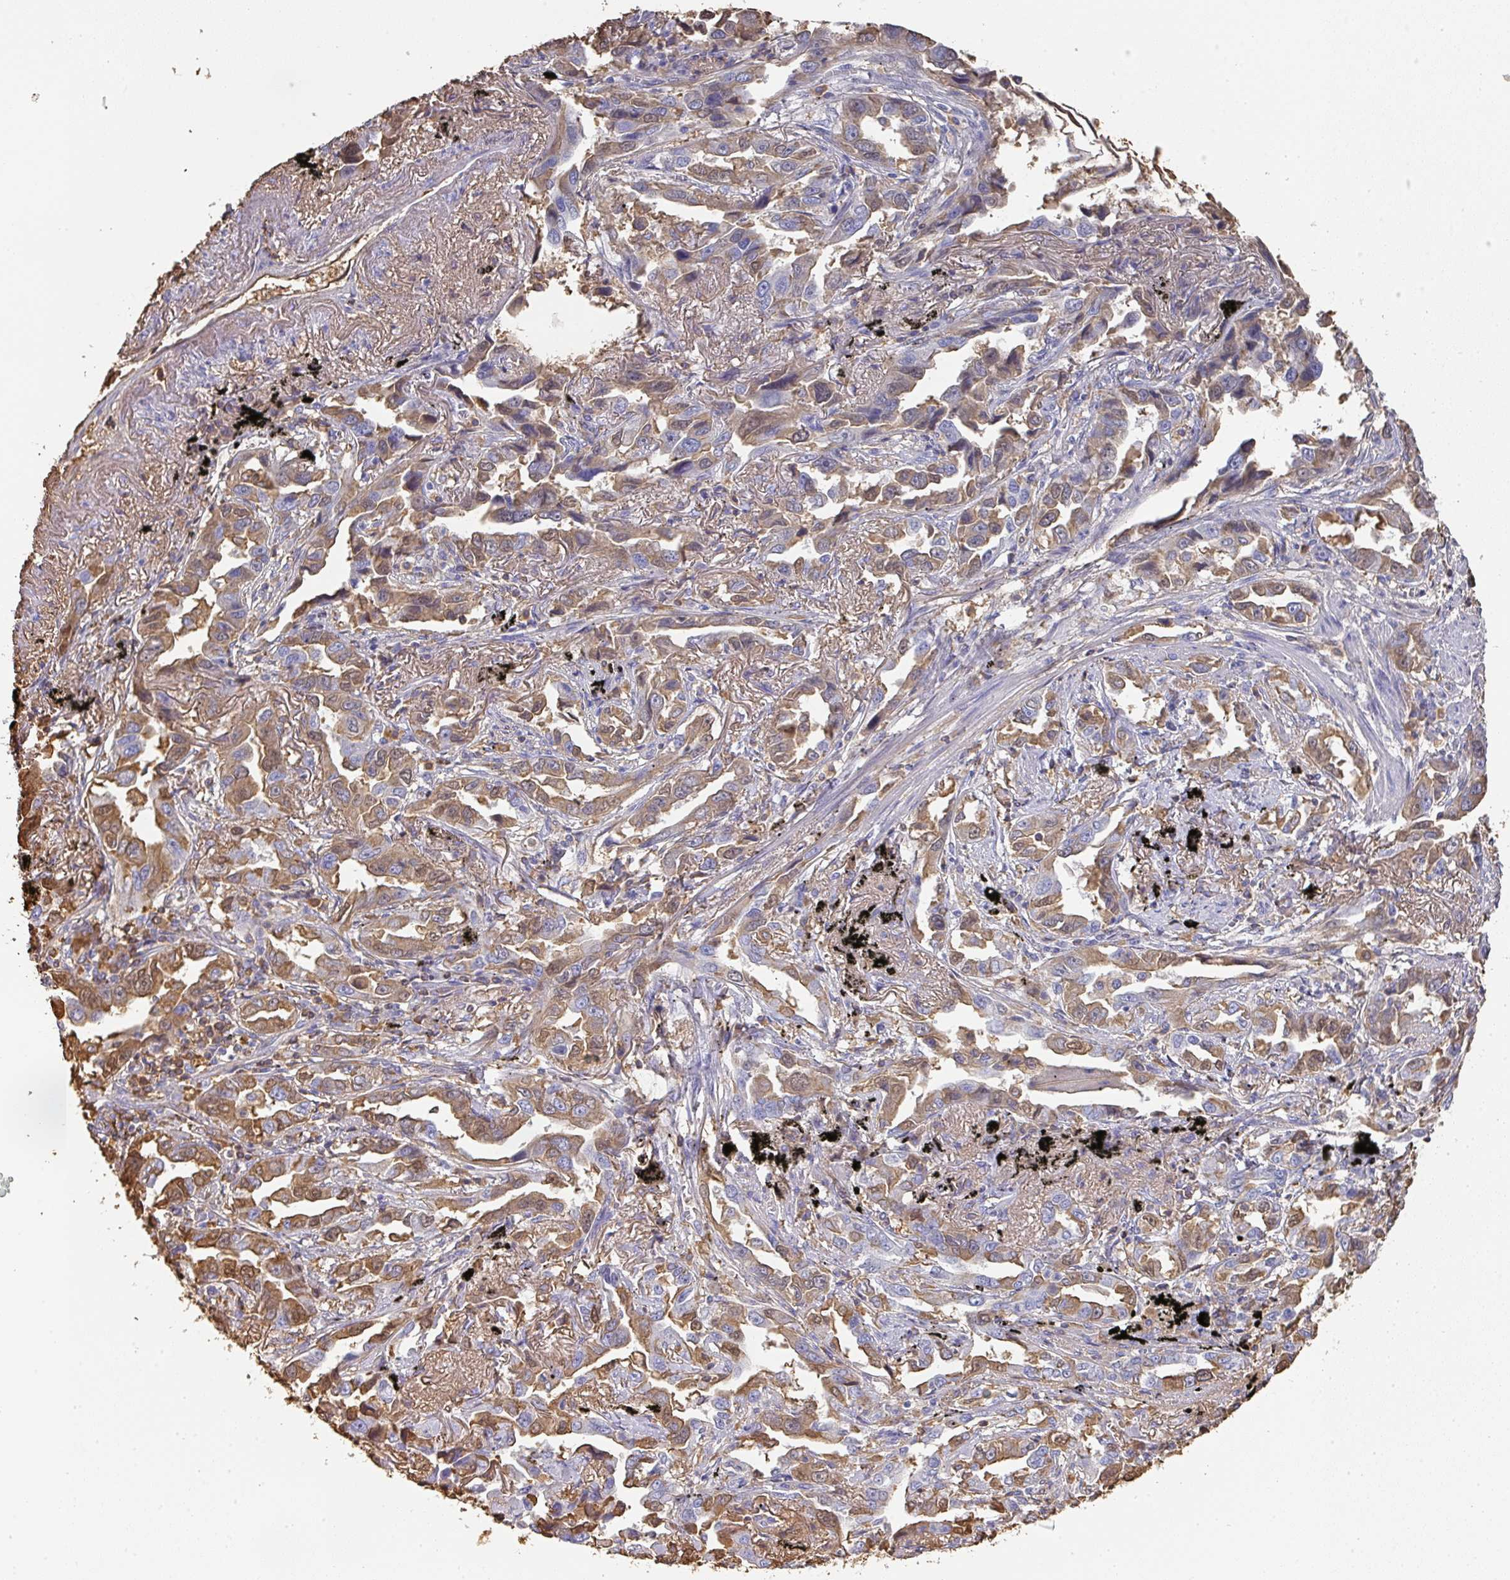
{"staining": {"intensity": "moderate", "quantity": ">75%", "location": "cytoplasmic/membranous"}, "tissue": "lung cancer", "cell_type": "Tumor cells", "image_type": "cancer", "snomed": [{"axis": "morphology", "description": "Adenocarcinoma, NOS"}, {"axis": "topography", "description": "Lung"}], "caption": "Protein staining shows moderate cytoplasmic/membranous positivity in approximately >75% of tumor cells in lung adenocarcinoma.", "gene": "ALB", "patient": {"sex": "male", "age": 67}}